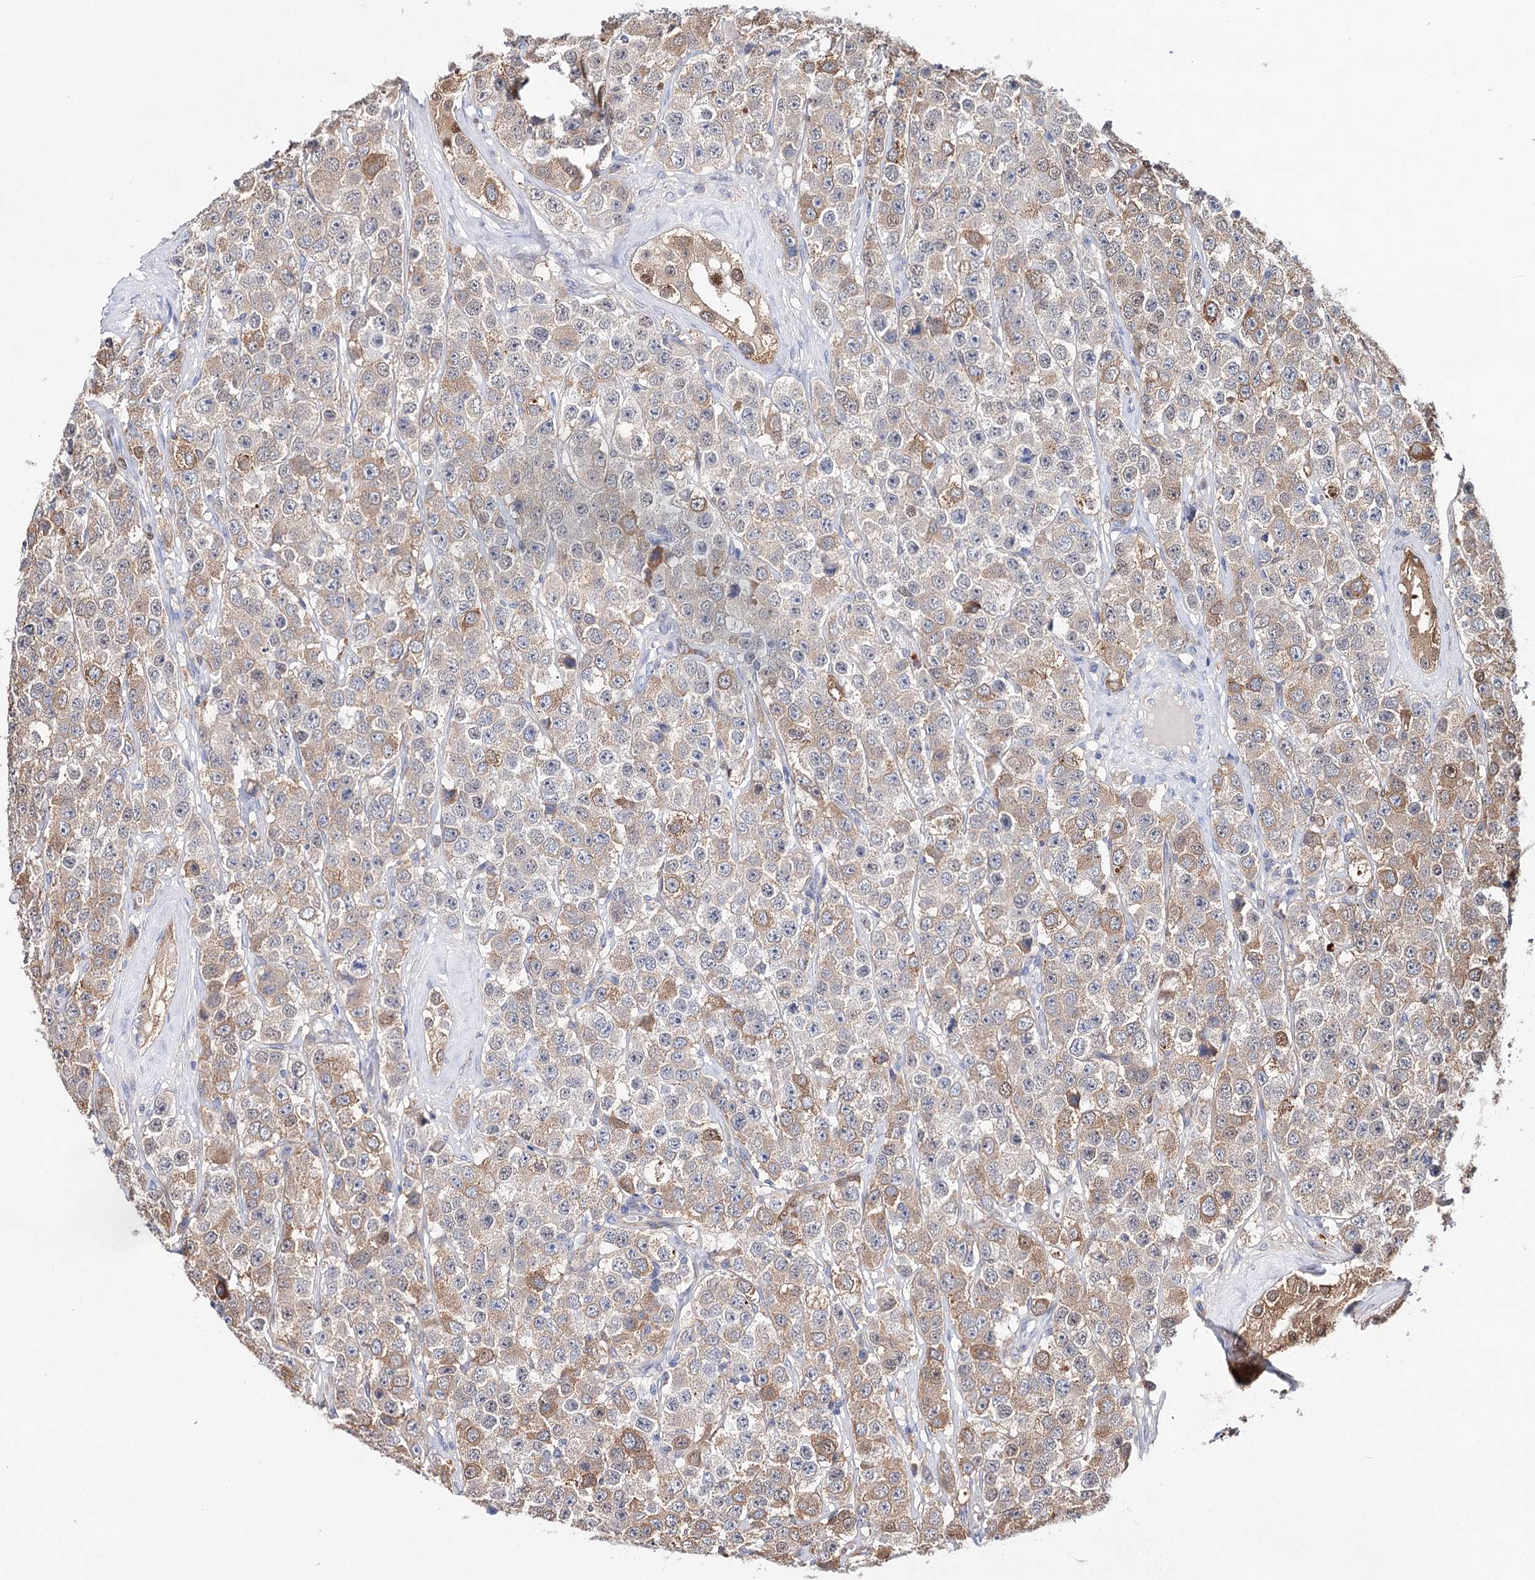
{"staining": {"intensity": "moderate", "quantity": "25%-75%", "location": "cytoplasmic/membranous"}, "tissue": "testis cancer", "cell_type": "Tumor cells", "image_type": "cancer", "snomed": [{"axis": "morphology", "description": "Seminoma, NOS"}, {"axis": "topography", "description": "Testis"}], "caption": "Human testis cancer (seminoma) stained with a protein marker demonstrates moderate staining in tumor cells.", "gene": "CFAP46", "patient": {"sex": "male", "age": 28}}